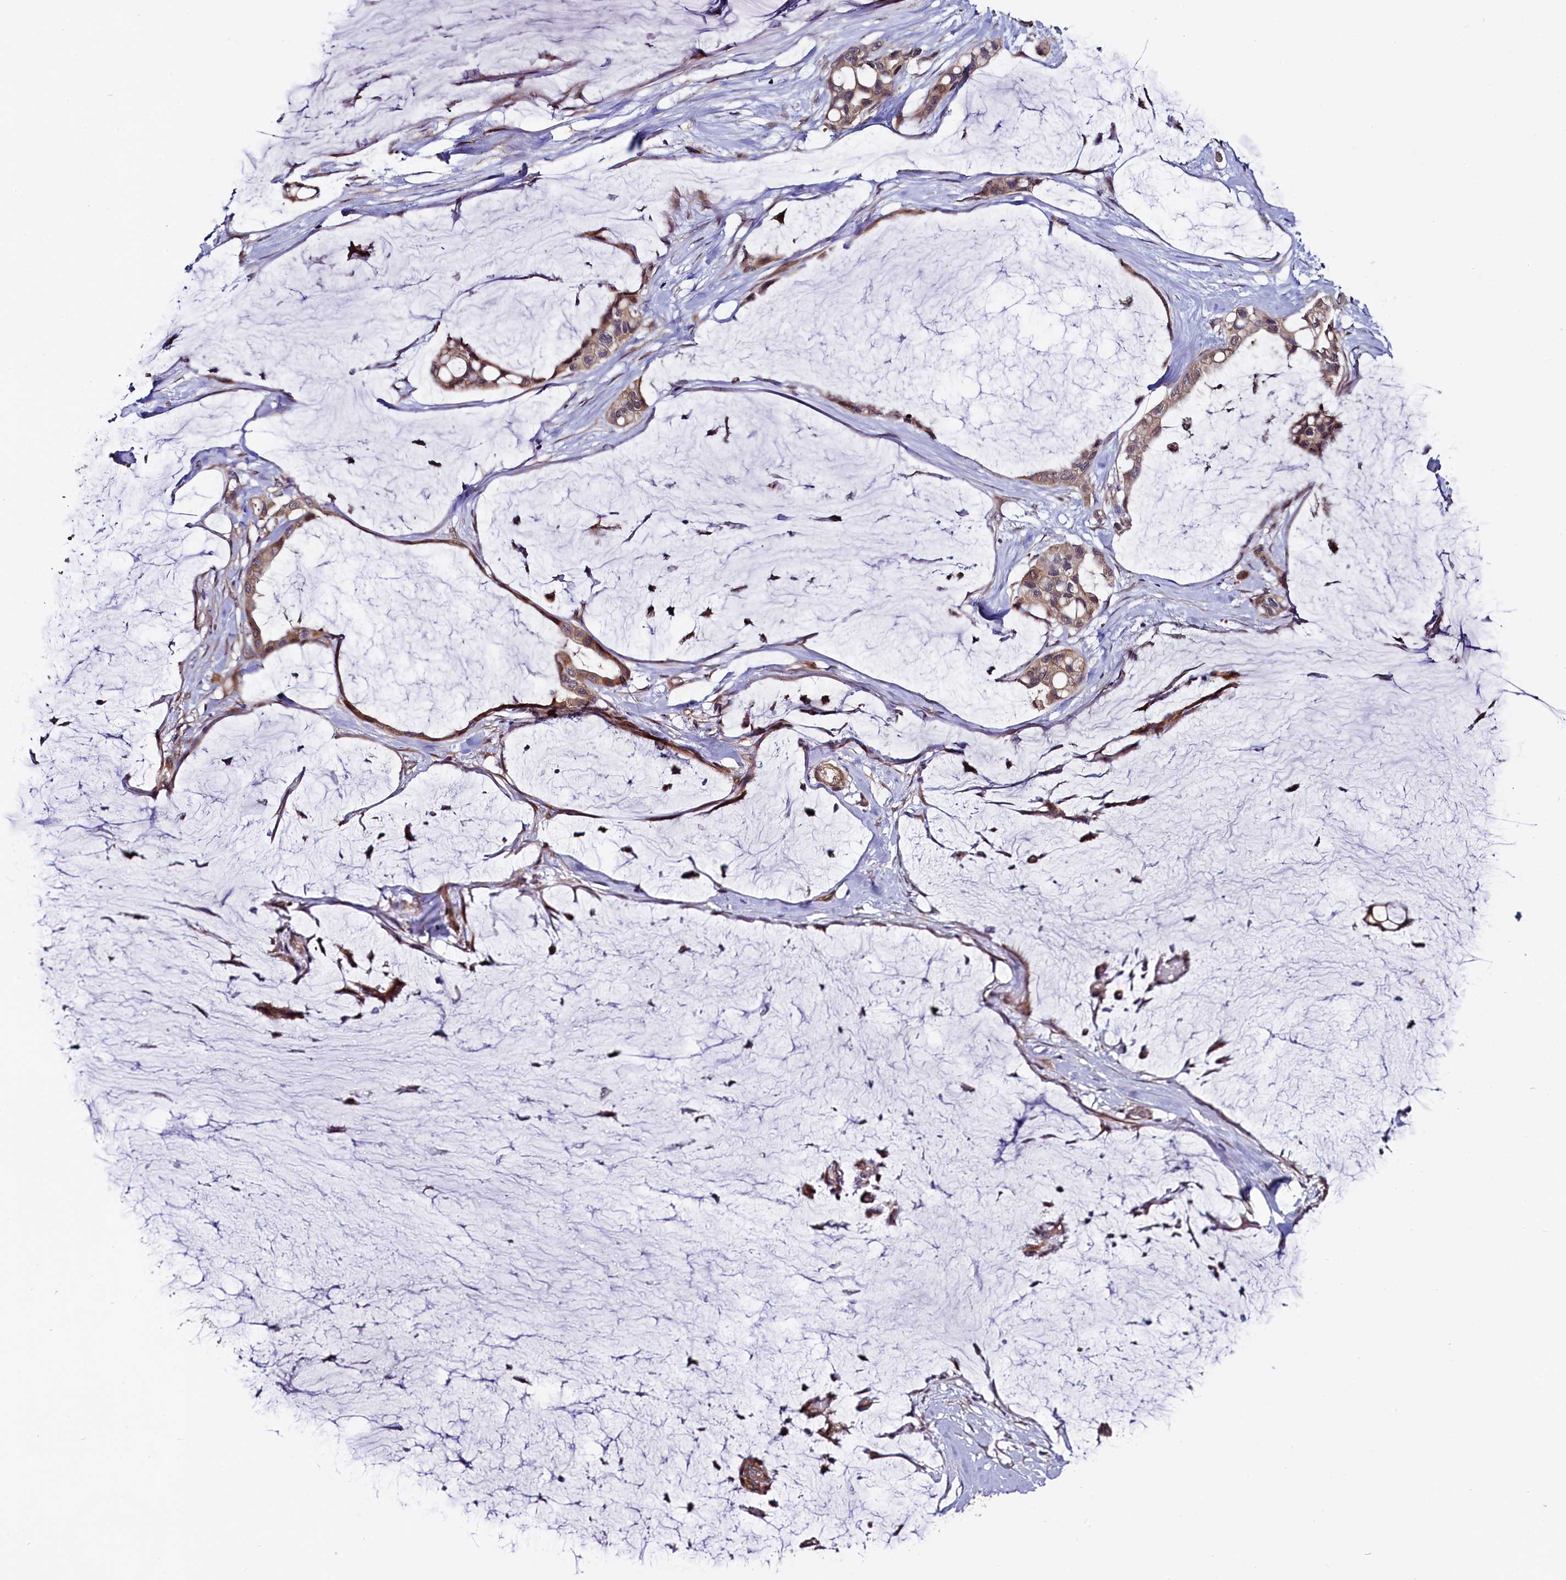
{"staining": {"intensity": "moderate", "quantity": ">75%", "location": "cytoplasmic/membranous"}, "tissue": "ovarian cancer", "cell_type": "Tumor cells", "image_type": "cancer", "snomed": [{"axis": "morphology", "description": "Cystadenocarcinoma, mucinous, NOS"}, {"axis": "topography", "description": "Ovary"}], "caption": "Immunohistochemical staining of human ovarian cancer demonstrates moderate cytoplasmic/membranous protein positivity in about >75% of tumor cells.", "gene": "RPUSD2", "patient": {"sex": "female", "age": 39}}